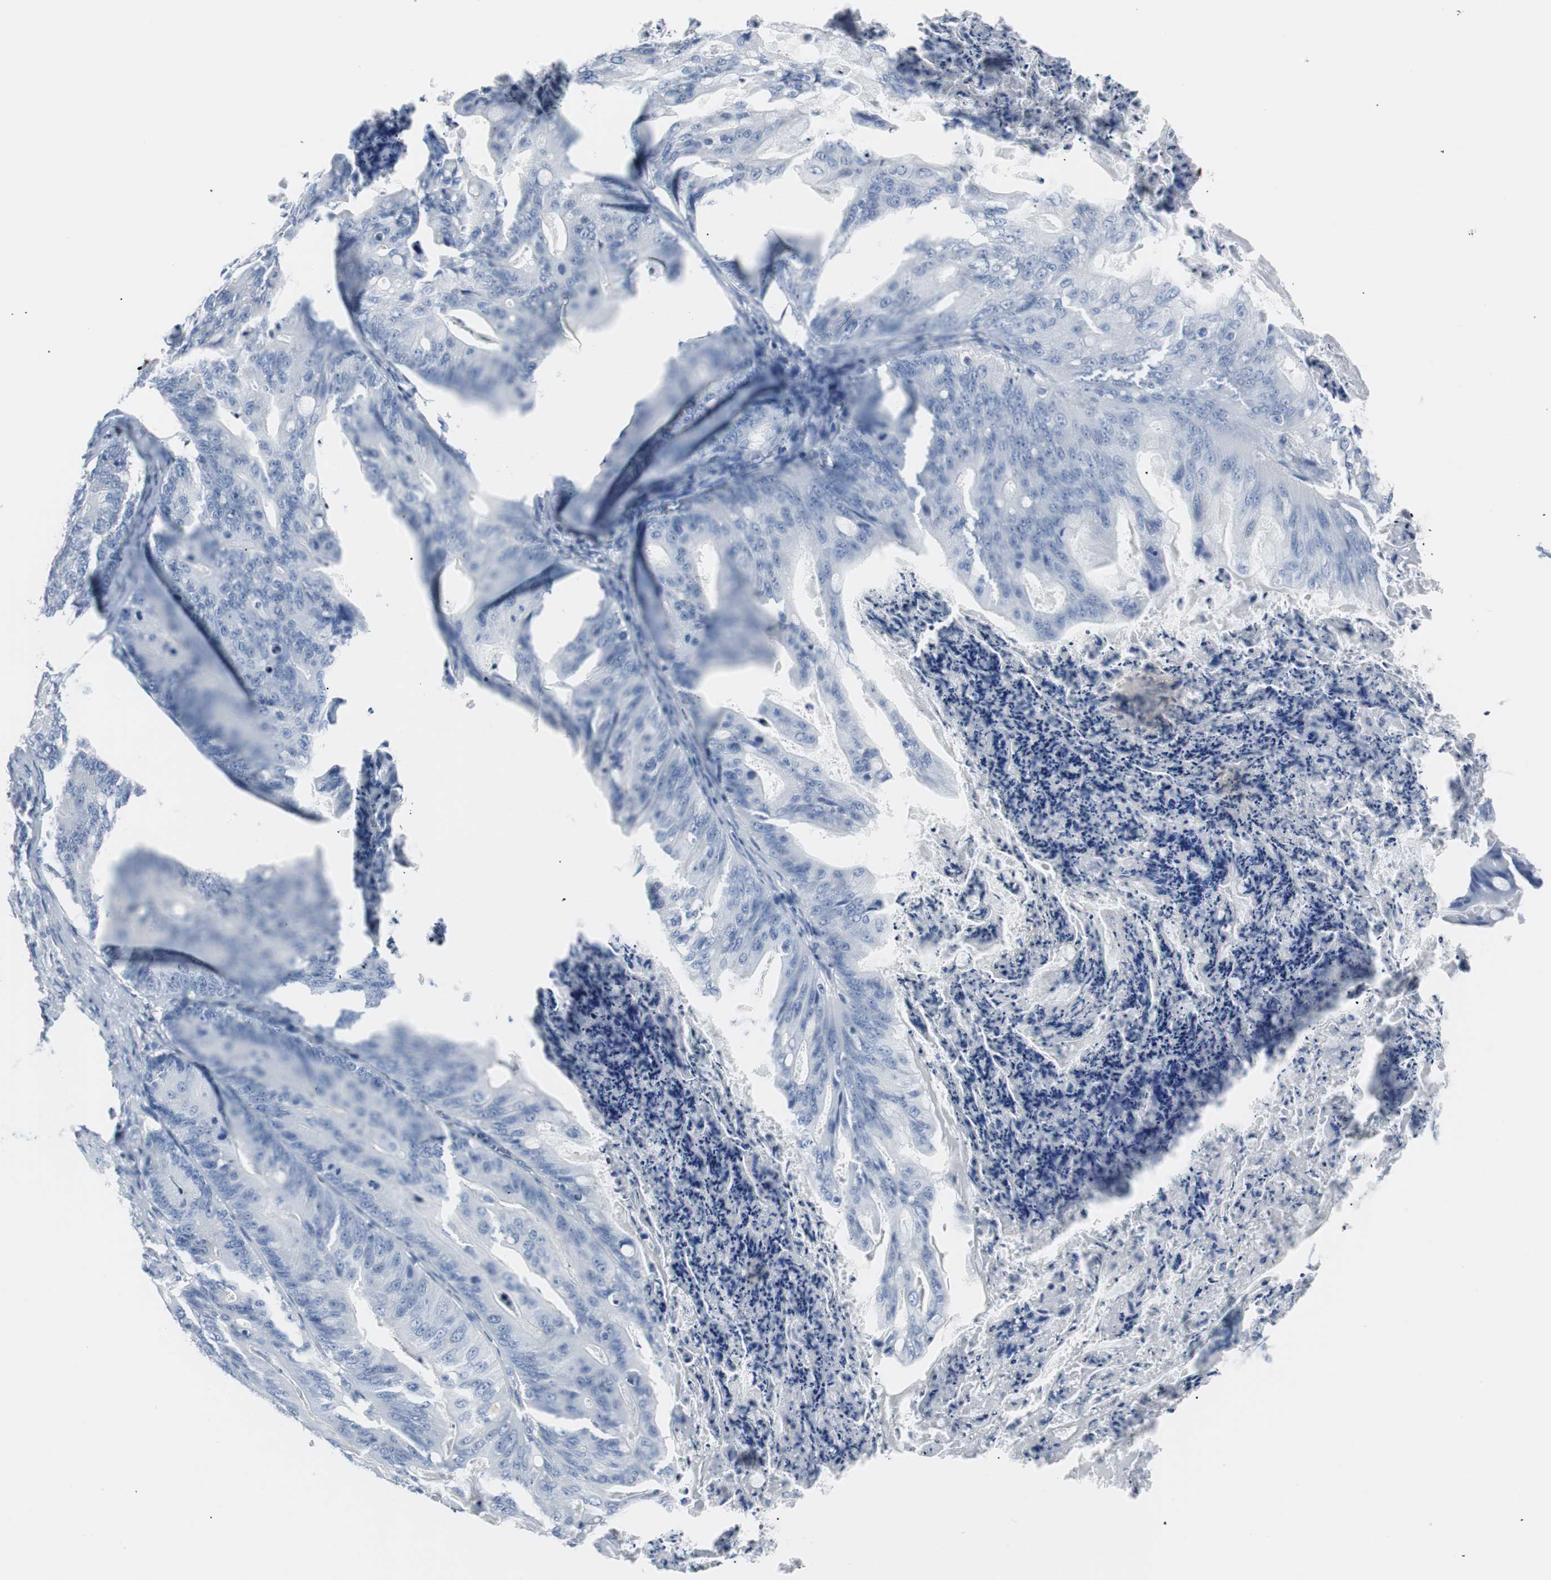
{"staining": {"intensity": "negative", "quantity": "none", "location": "none"}, "tissue": "ovarian cancer", "cell_type": "Tumor cells", "image_type": "cancer", "snomed": [{"axis": "morphology", "description": "Cystadenocarcinoma, mucinous, NOS"}, {"axis": "topography", "description": "Ovary"}], "caption": "IHC image of neoplastic tissue: ovarian cancer stained with DAB (3,3'-diaminobenzidine) demonstrates no significant protein staining in tumor cells.", "gene": "GAP43", "patient": {"sex": "female", "age": 36}}